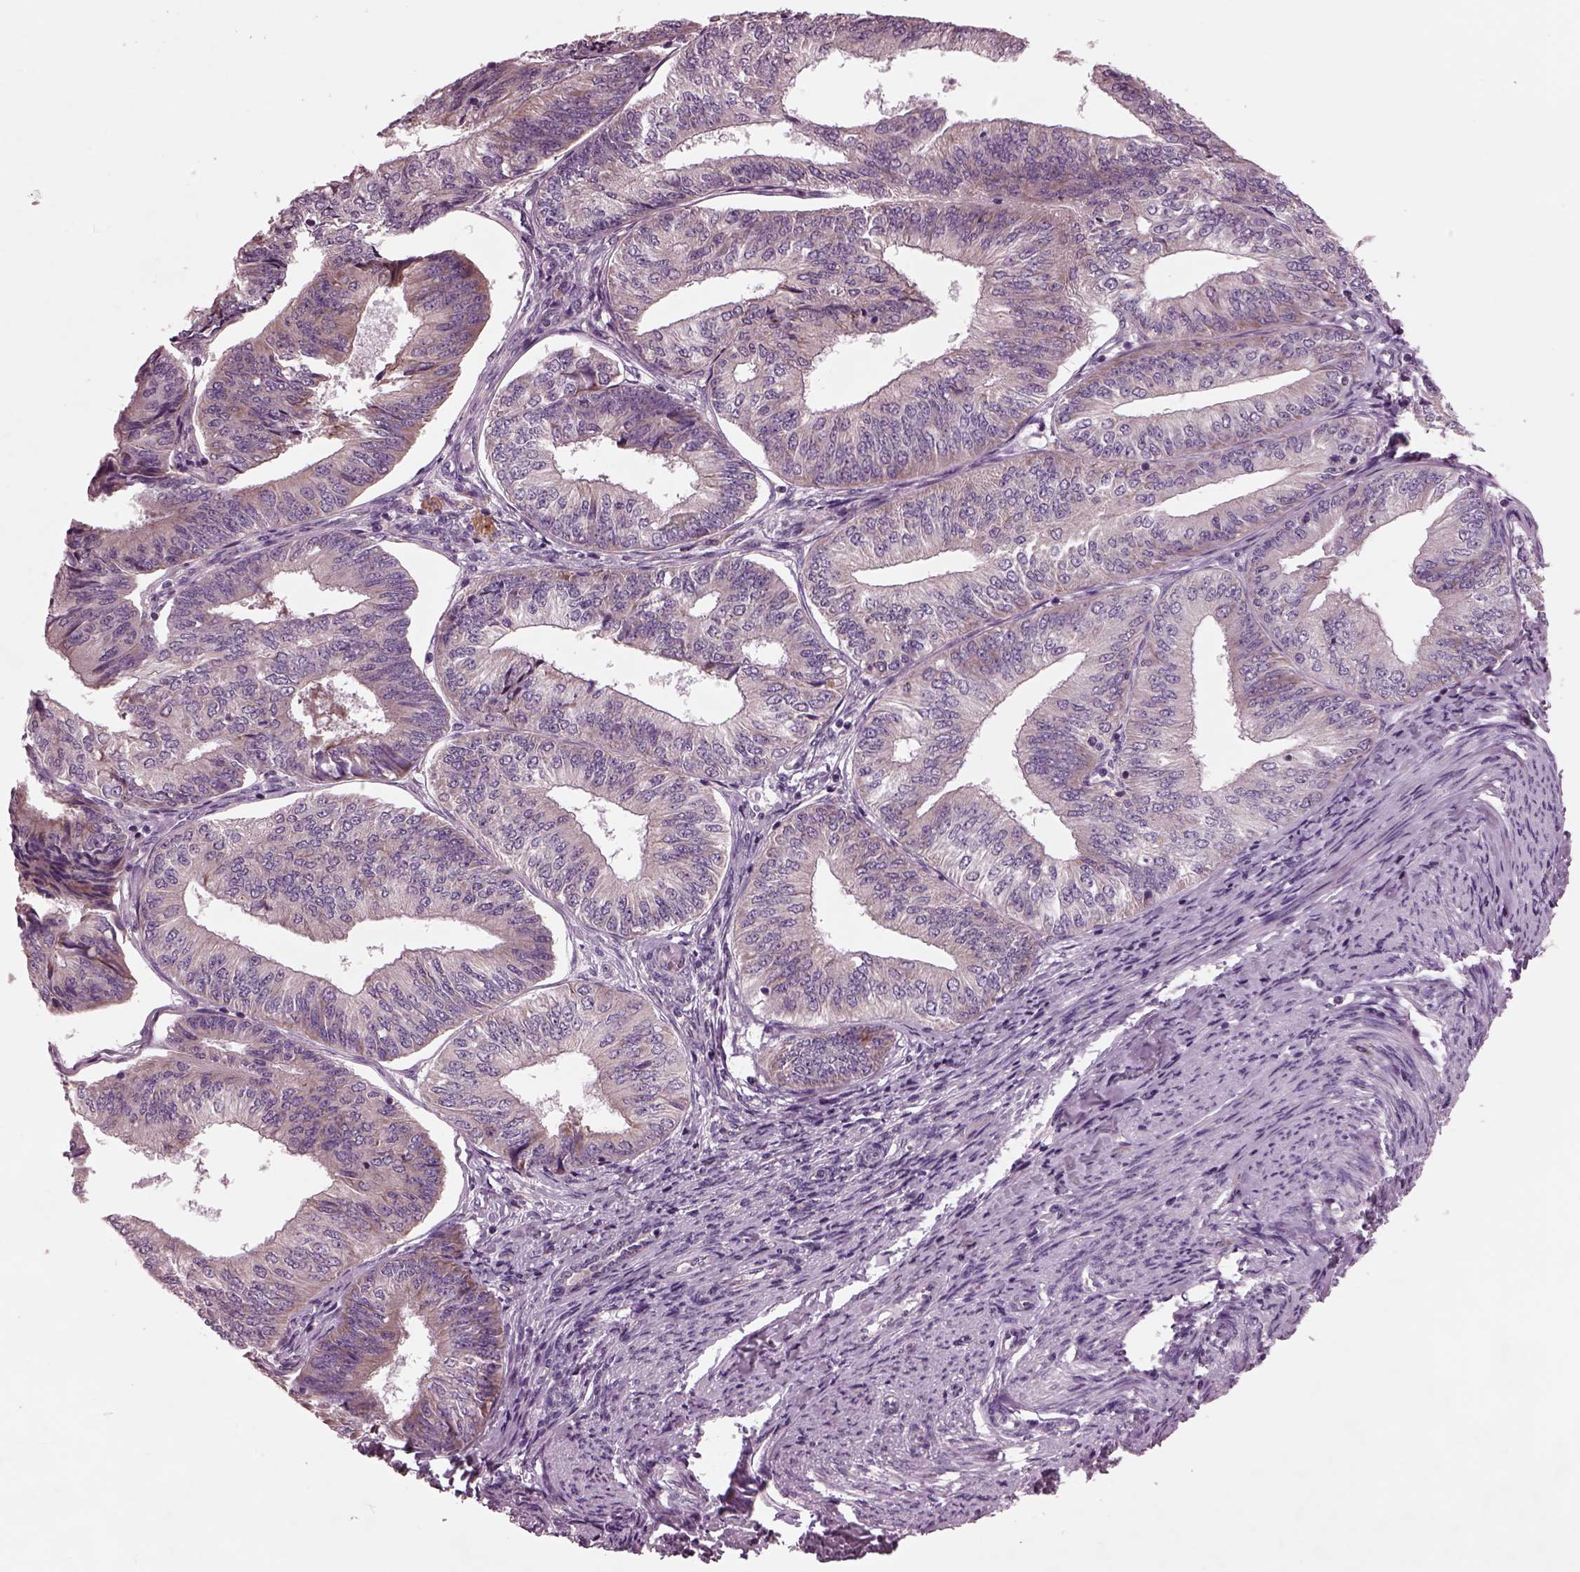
{"staining": {"intensity": "weak", "quantity": "25%-75%", "location": "cytoplasmic/membranous"}, "tissue": "endometrial cancer", "cell_type": "Tumor cells", "image_type": "cancer", "snomed": [{"axis": "morphology", "description": "Adenocarcinoma, NOS"}, {"axis": "topography", "description": "Endometrium"}], "caption": "Endometrial cancer (adenocarcinoma) tissue shows weak cytoplasmic/membranous expression in approximately 25%-75% of tumor cells", "gene": "AP4M1", "patient": {"sex": "female", "age": 58}}